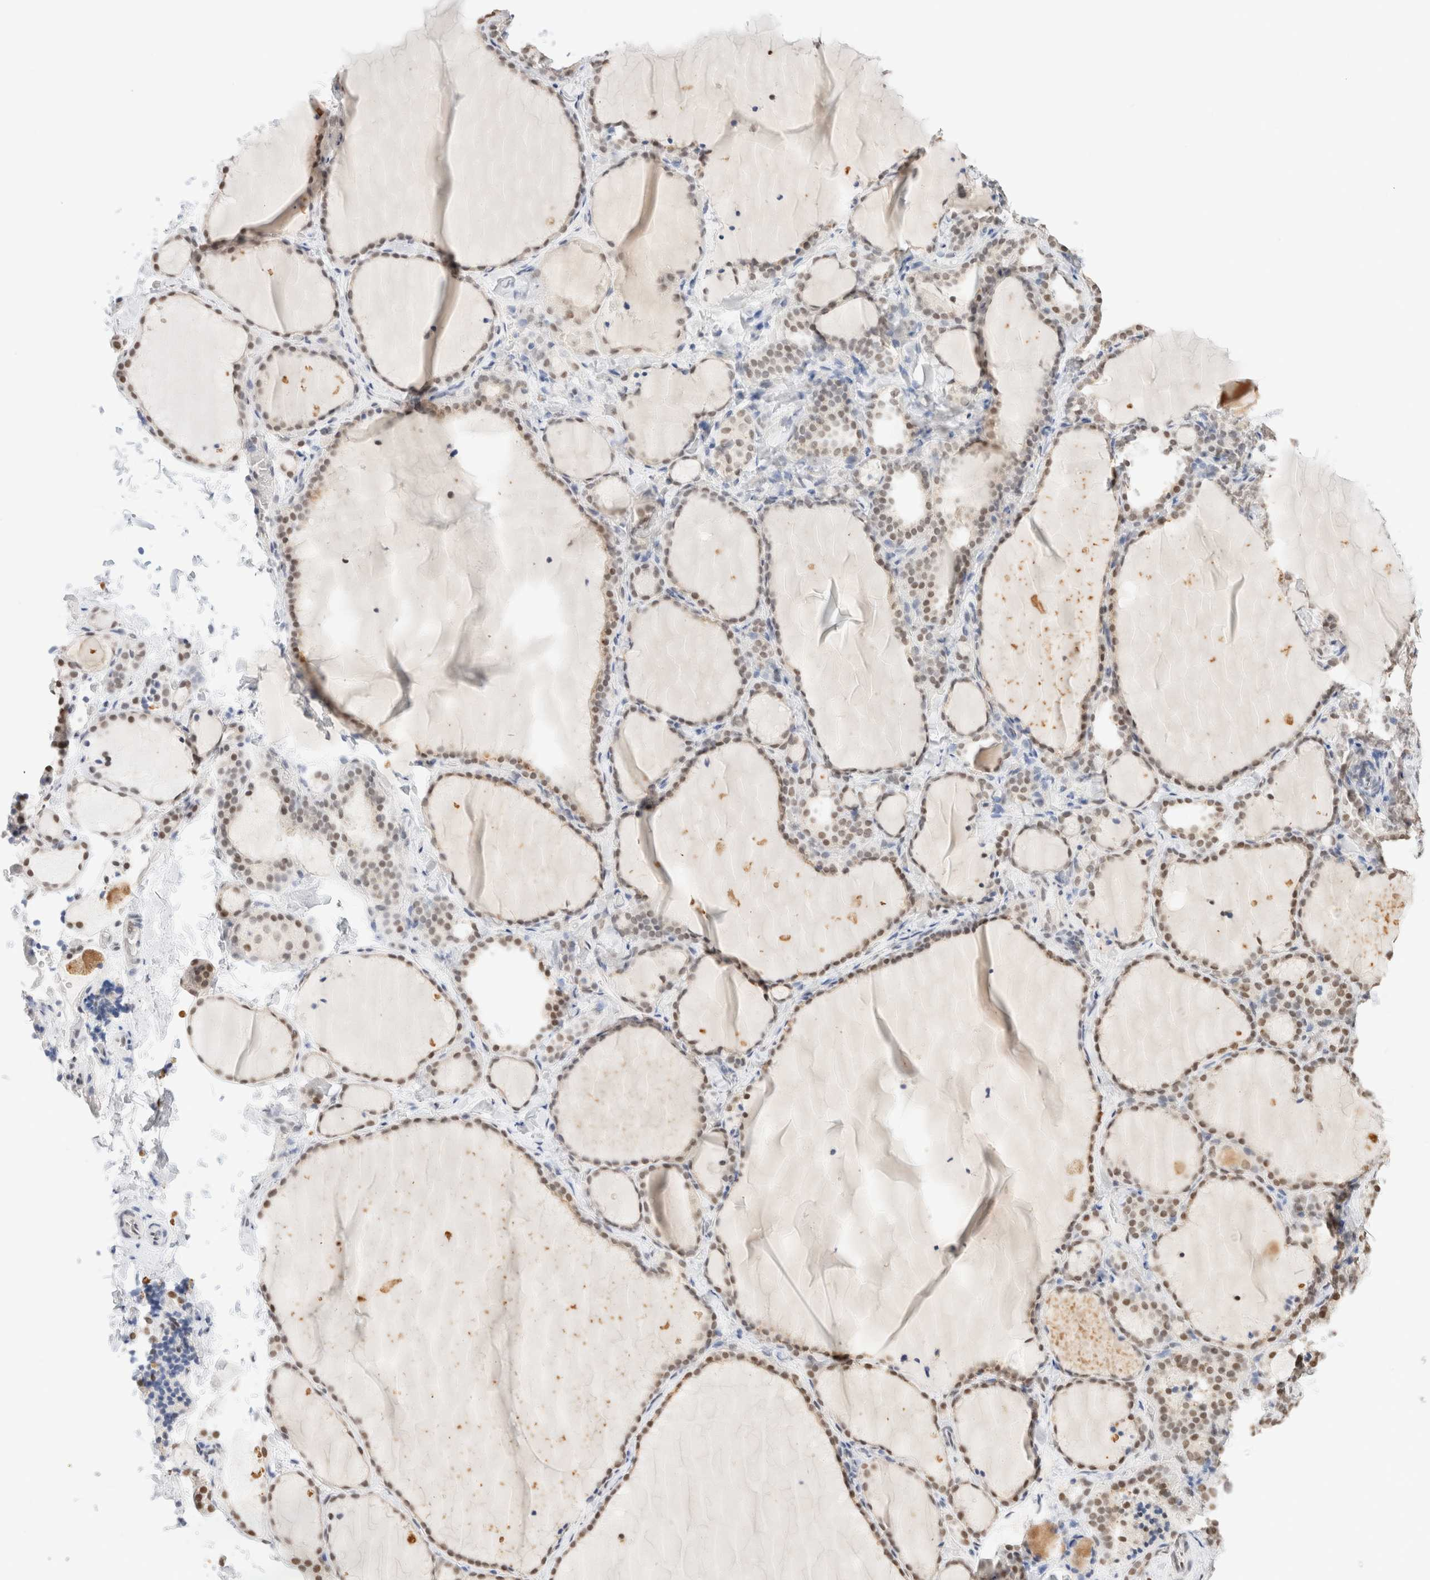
{"staining": {"intensity": "weak", "quantity": "25%-75%", "location": "nuclear"}, "tissue": "thyroid gland", "cell_type": "Glandular cells", "image_type": "normal", "snomed": [{"axis": "morphology", "description": "Normal tissue, NOS"}, {"axis": "topography", "description": "Thyroid gland"}], "caption": "Immunohistochemical staining of unremarkable human thyroid gland displays weak nuclear protein positivity in about 25%-75% of glandular cells.", "gene": "SUPT3H", "patient": {"sex": "female", "age": 22}}